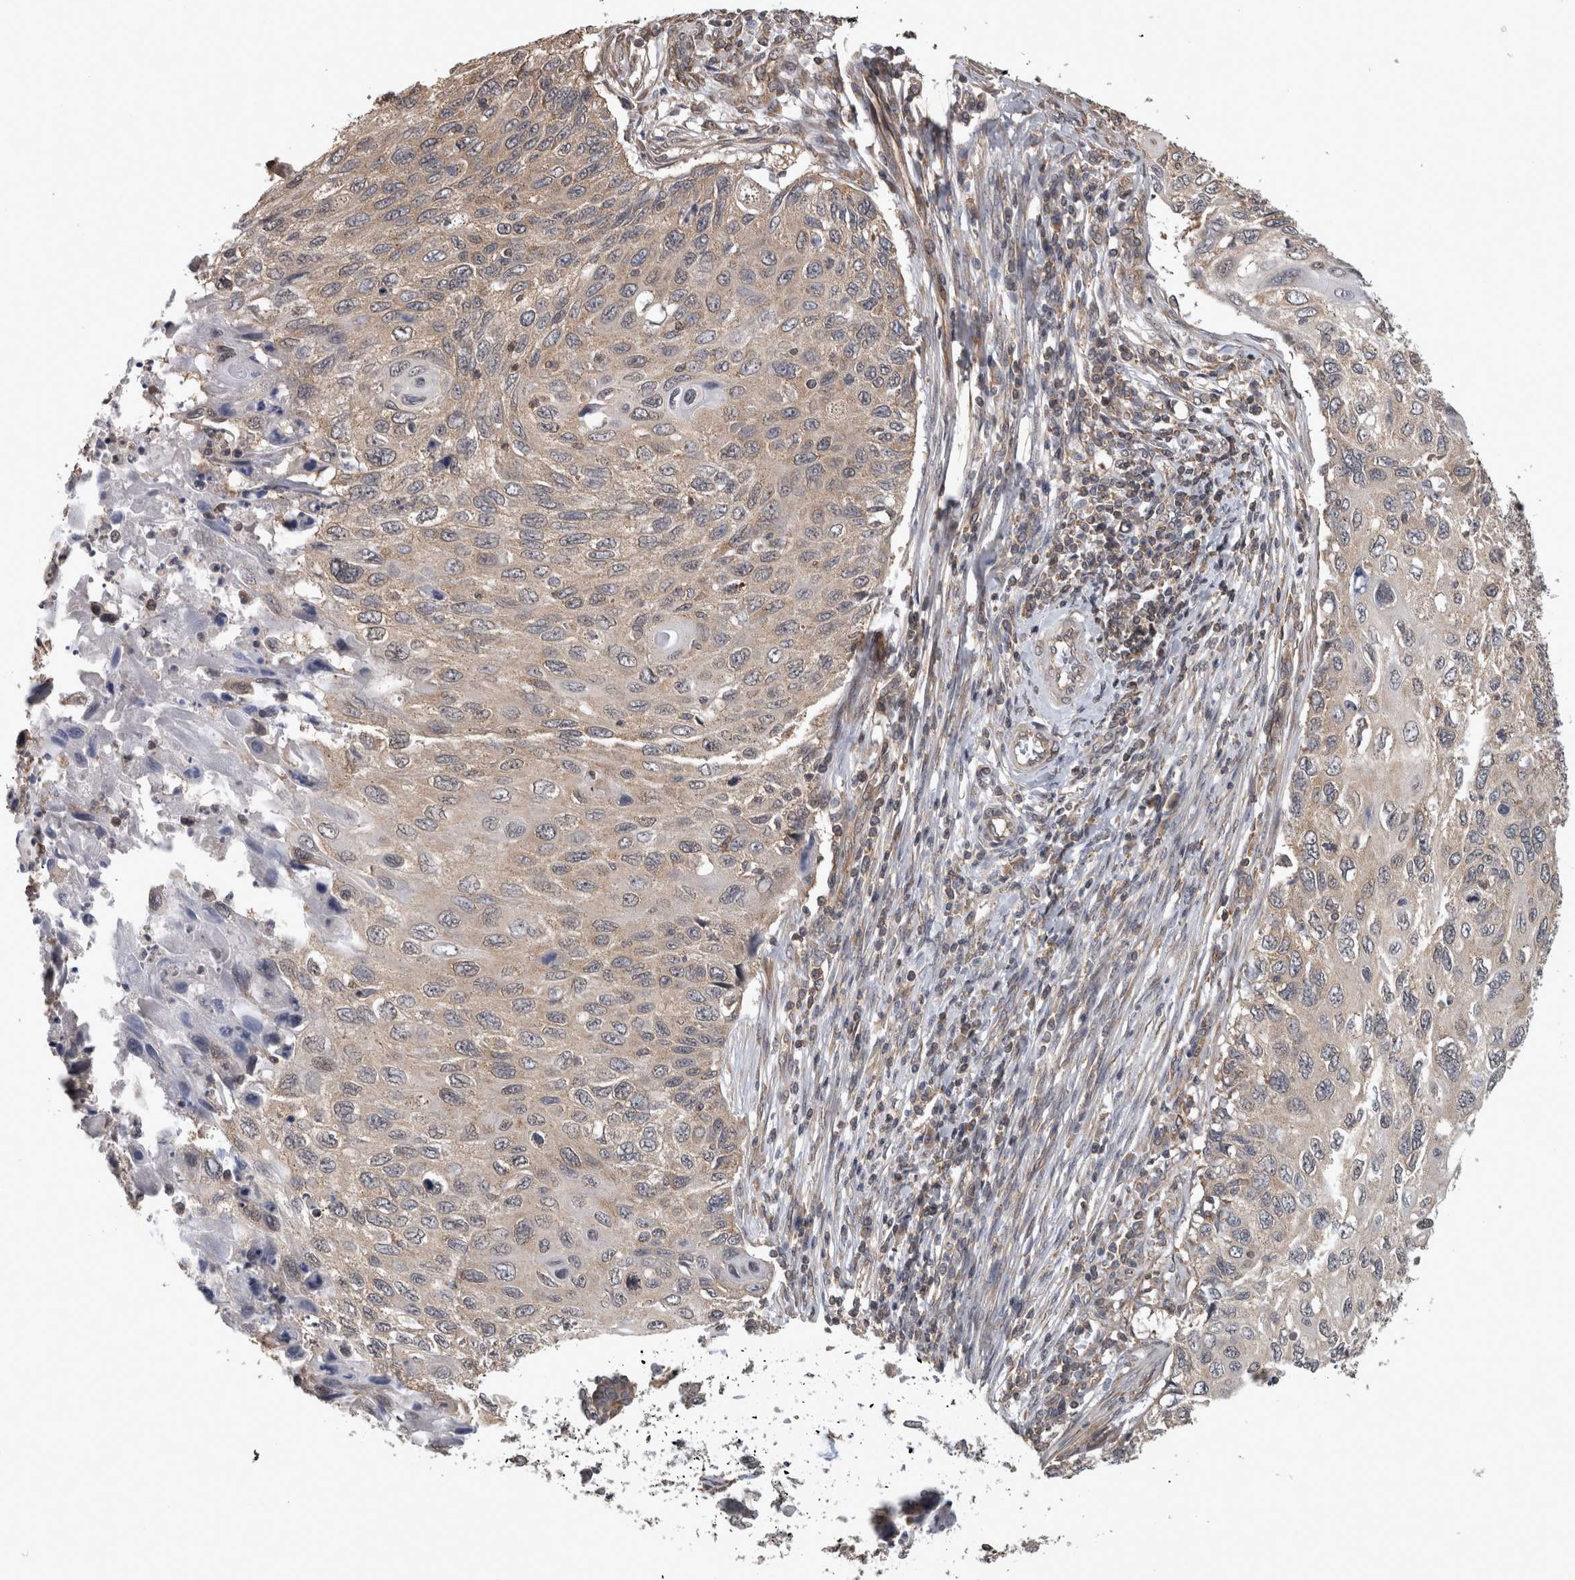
{"staining": {"intensity": "weak", "quantity": "25%-75%", "location": "cytoplasmic/membranous"}, "tissue": "cervical cancer", "cell_type": "Tumor cells", "image_type": "cancer", "snomed": [{"axis": "morphology", "description": "Squamous cell carcinoma, NOS"}, {"axis": "topography", "description": "Cervix"}], "caption": "Immunohistochemistry image of cervical cancer (squamous cell carcinoma) stained for a protein (brown), which exhibits low levels of weak cytoplasmic/membranous staining in approximately 25%-75% of tumor cells.", "gene": "ATXN2", "patient": {"sex": "female", "age": 70}}